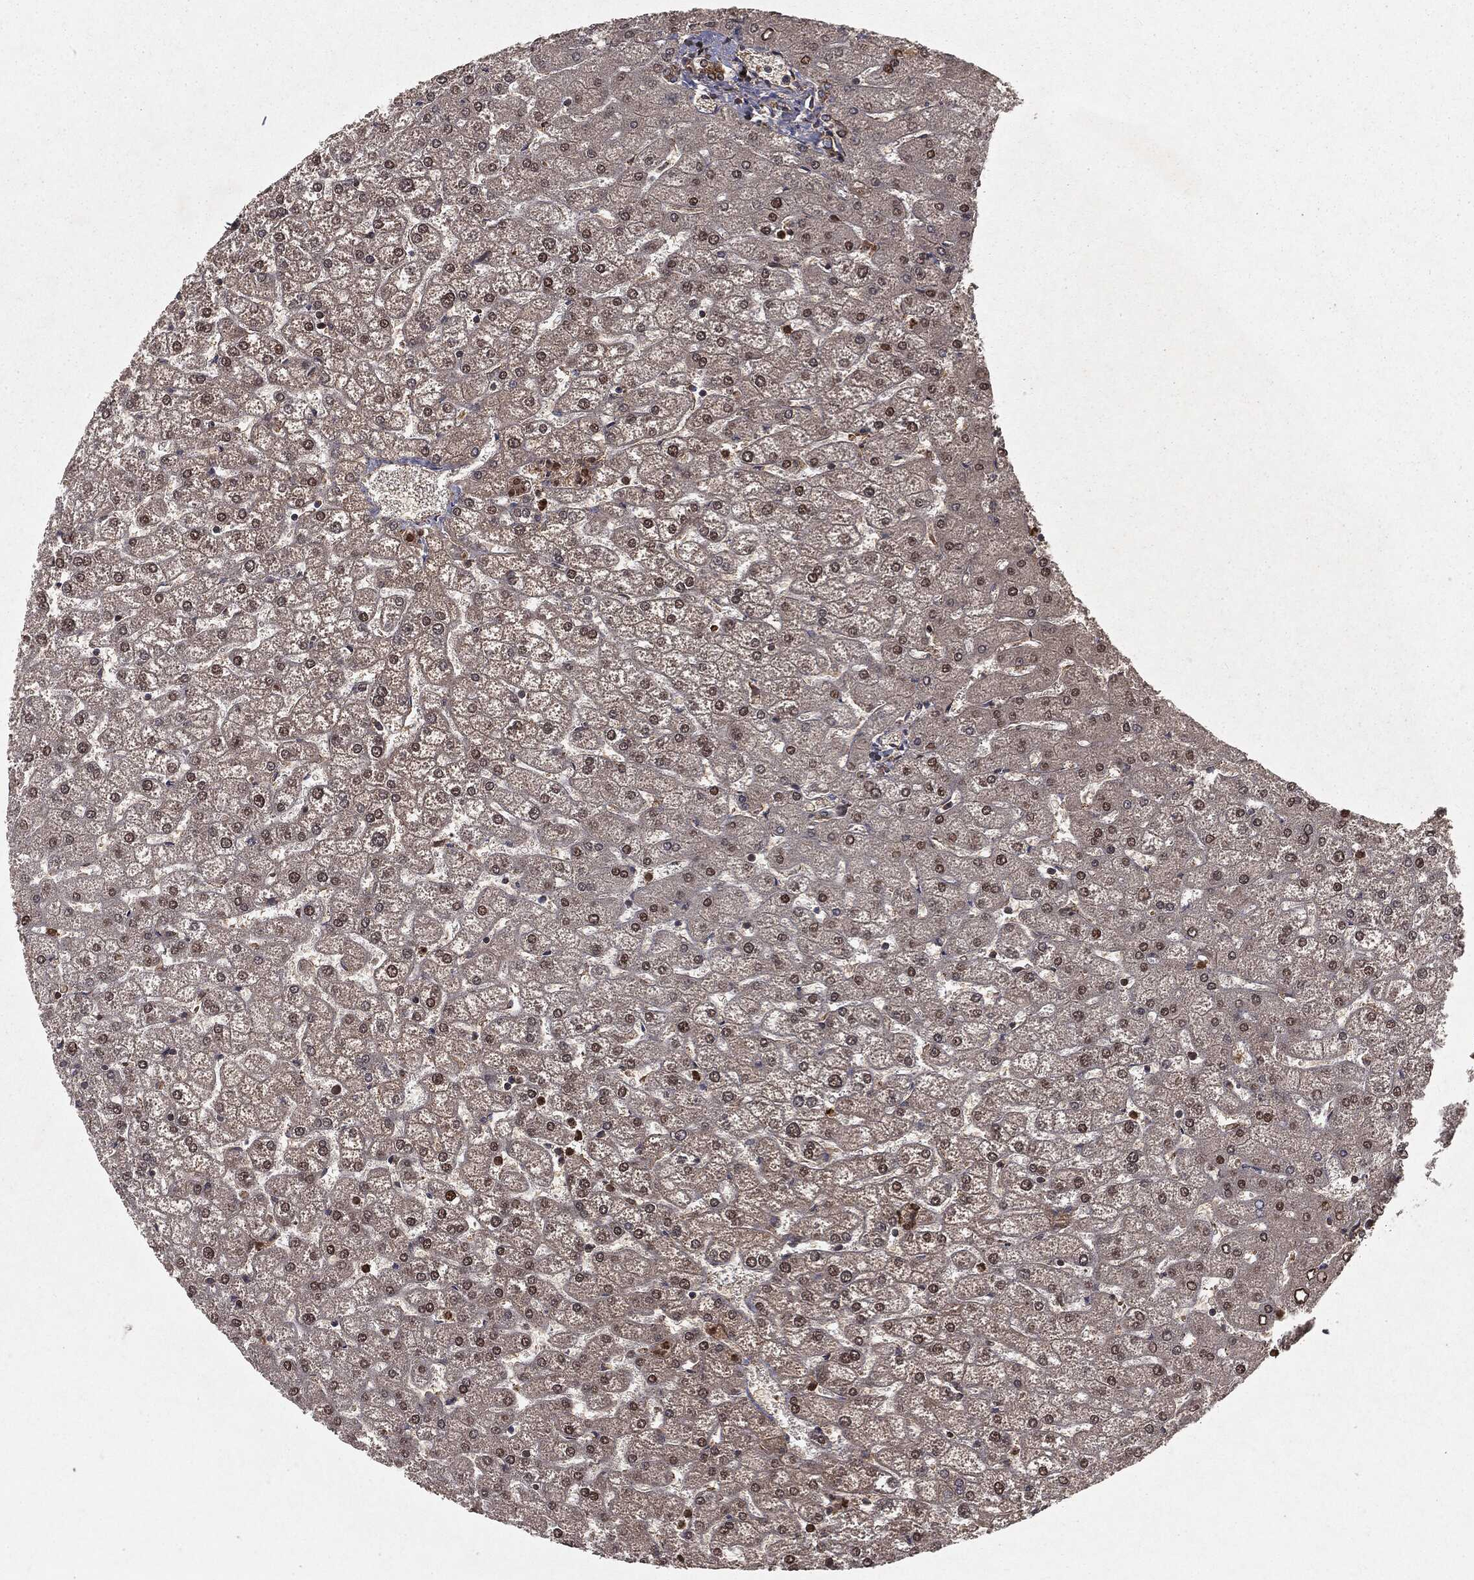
{"staining": {"intensity": "moderate", "quantity": ">75%", "location": "cytoplasmic/membranous"}, "tissue": "liver", "cell_type": "Cholangiocytes", "image_type": "normal", "snomed": [{"axis": "morphology", "description": "Normal tissue, NOS"}, {"axis": "topography", "description": "Liver"}], "caption": "Immunohistochemistry image of unremarkable liver: liver stained using immunohistochemistry reveals medium levels of moderate protein expression localized specifically in the cytoplasmic/membranous of cholangiocytes, appearing as a cytoplasmic/membranous brown color.", "gene": "RANBP9", "patient": {"sex": "female", "age": 32}}